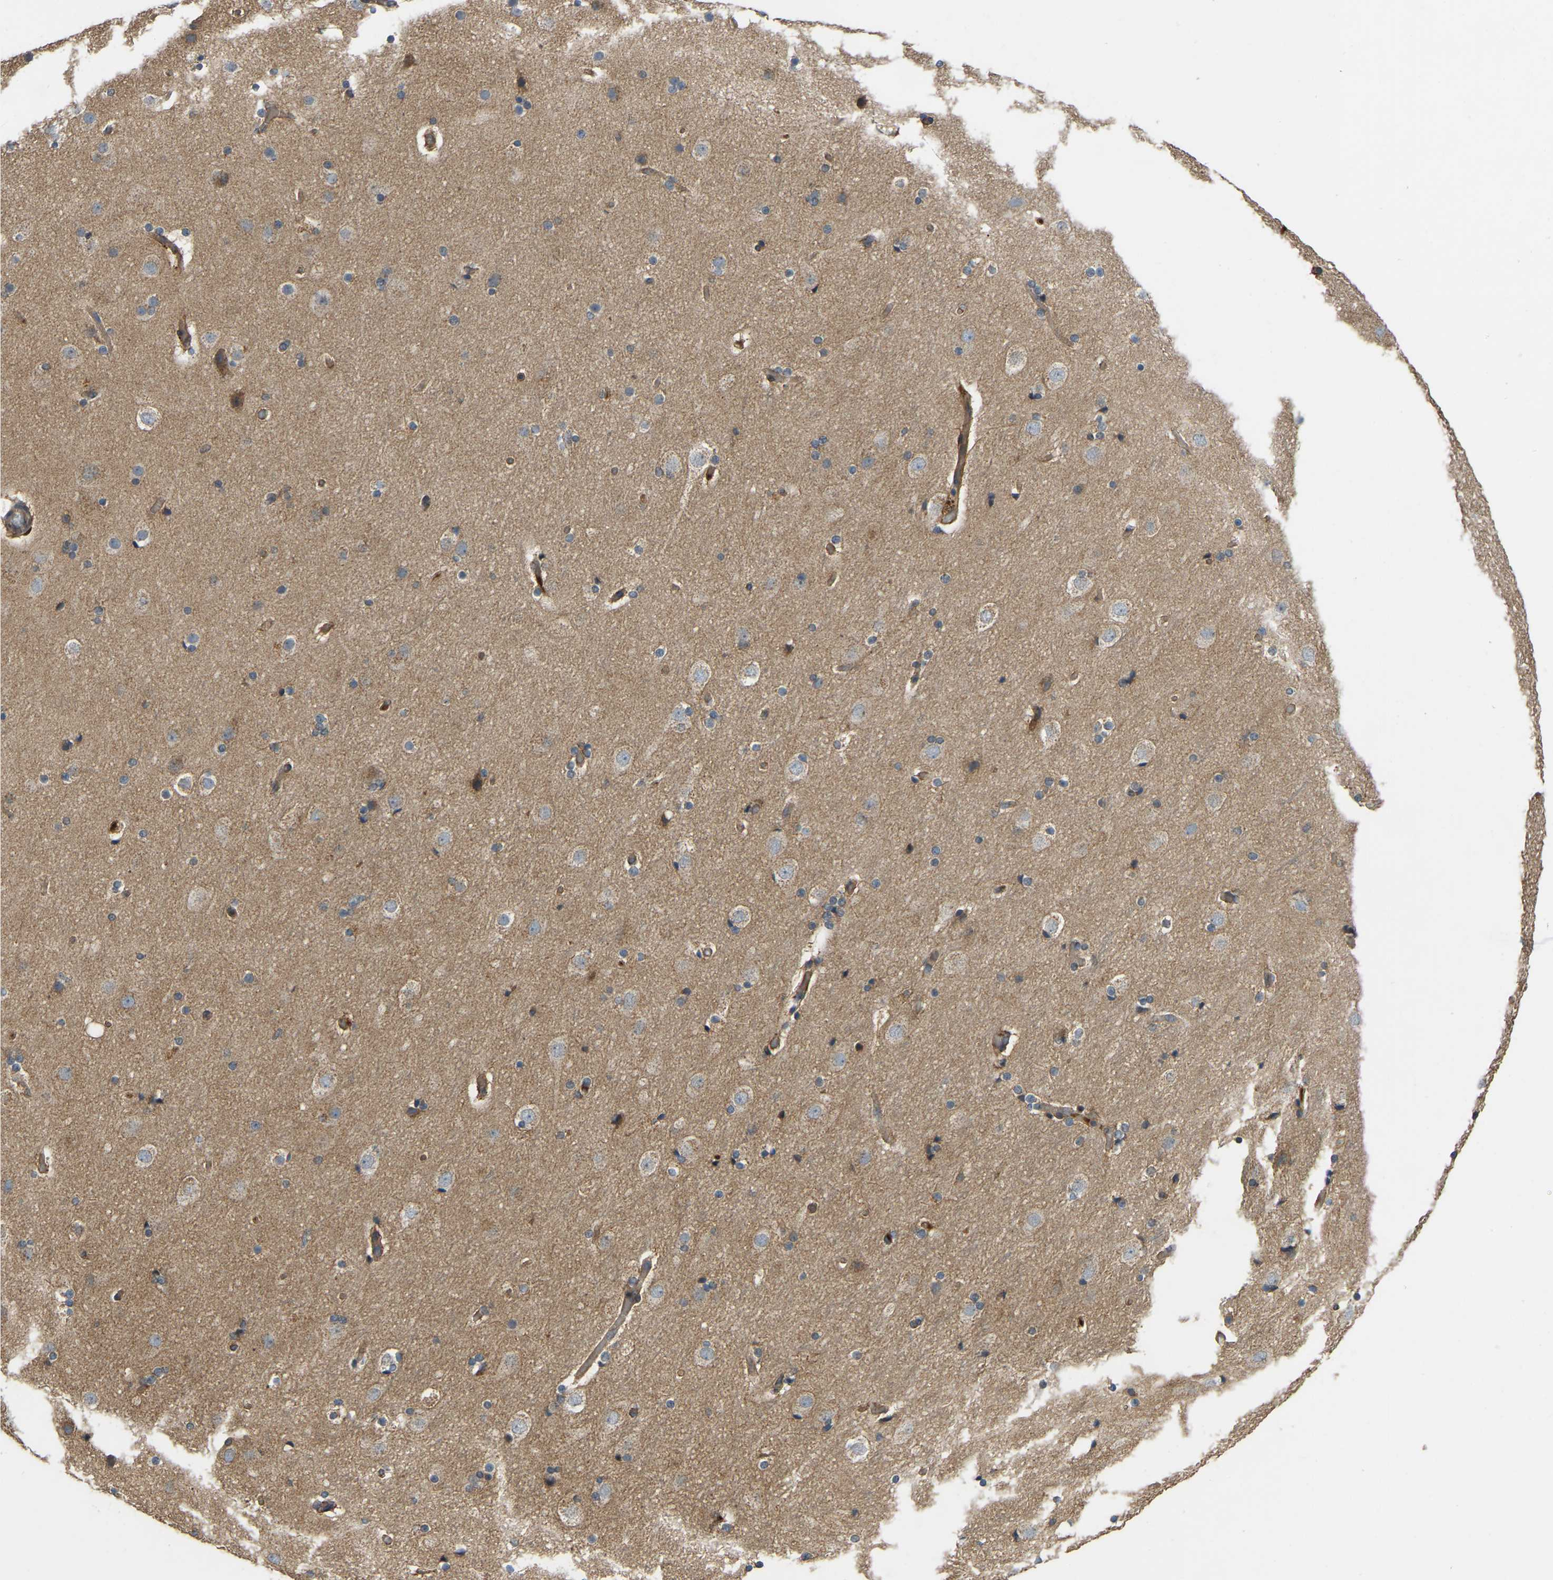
{"staining": {"intensity": "moderate", "quantity": ">75%", "location": "cytoplasmic/membranous,nuclear"}, "tissue": "cerebral cortex", "cell_type": "Endothelial cells", "image_type": "normal", "snomed": [{"axis": "morphology", "description": "Normal tissue, NOS"}, {"axis": "topography", "description": "Cerebral cortex"}], "caption": "Endothelial cells show medium levels of moderate cytoplasmic/membranous,nuclear expression in about >75% of cells in benign human cerebral cortex.", "gene": "C21orf91", "patient": {"sex": "male", "age": 57}}